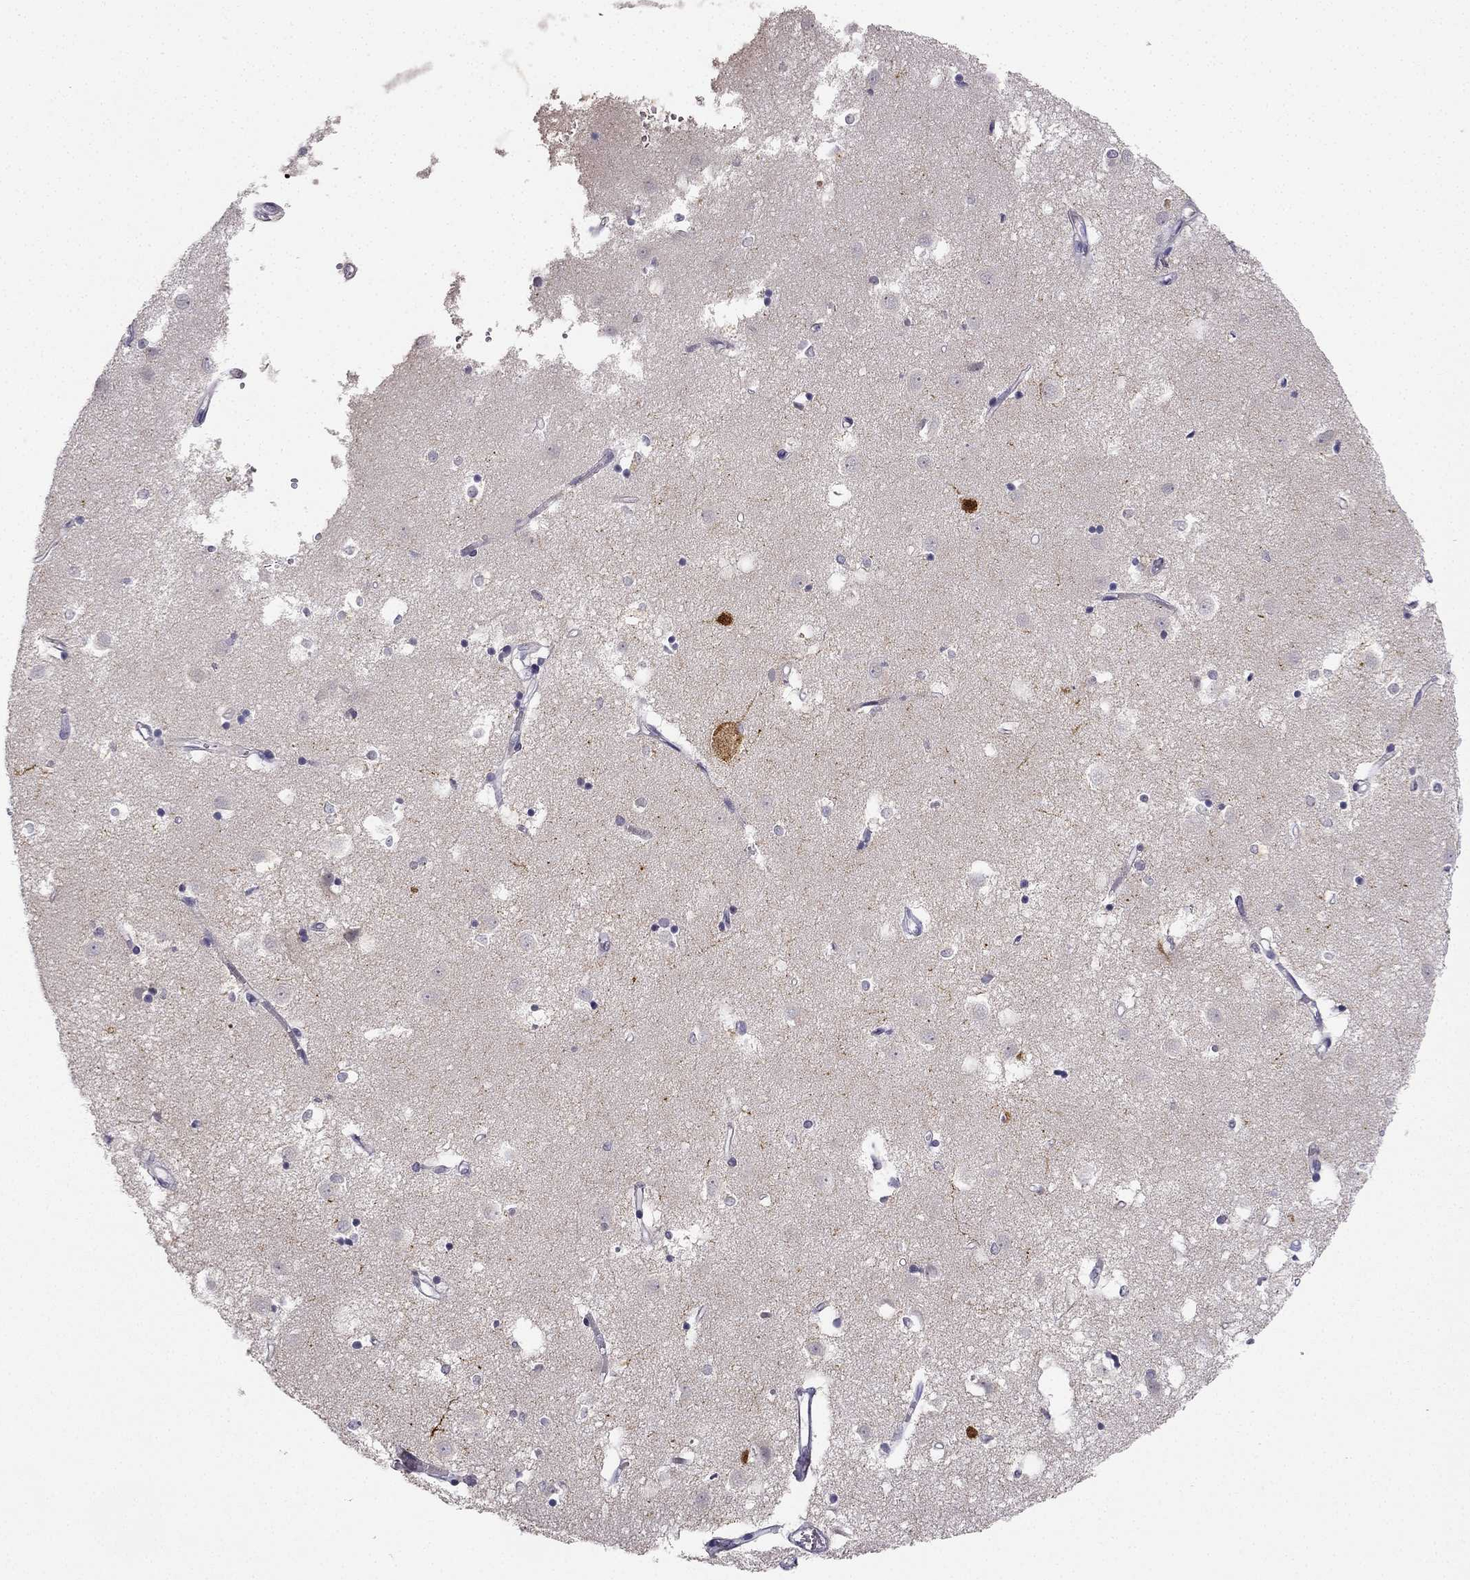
{"staining": {"intensity": "strong", "quantity": "<25%", "location": "cytoplasmic/membranous,nuclear"}, "tissue": "caudate", "cell_type": "Glial cells", "image_type": "normal", "snomed": [{"axis": "morphology", "description": "Normal tissue, NOS"}, {"axis": "topography", "description": "Lateral ventricle wall"}], "caption": "A micrograph showing strong cytoplasmic/membranous,nuclear expression in about <25% of glial cells in unremarkable caudate, as visualized by brown immunohistochemical staining.", "gene": "CALB2", "patient": {"sex": "male", "age": 54}}